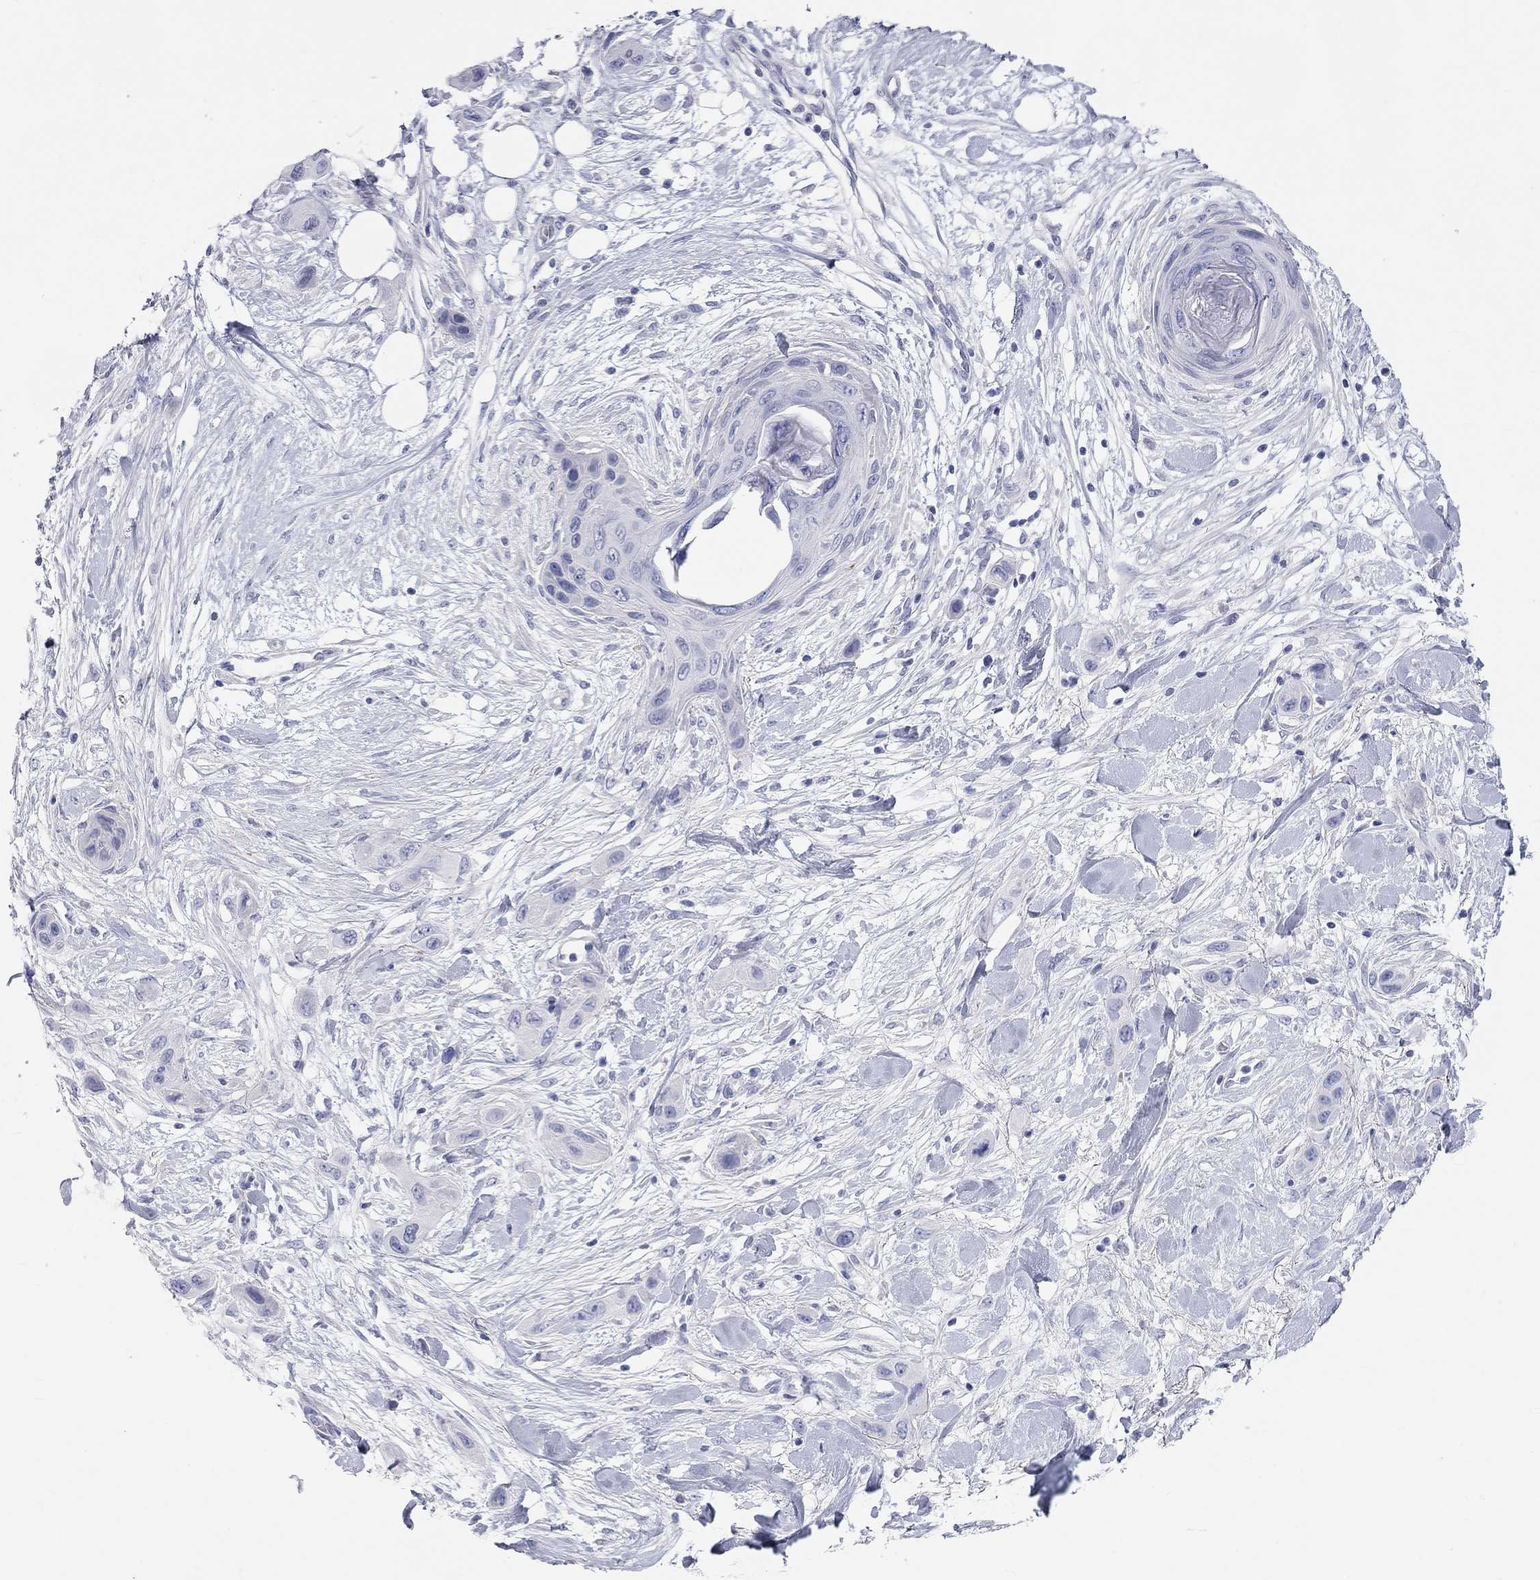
{"staining": {"intensity": "negative", "quantity": "none", "location": "none"}, "tissue": "skin cancer", "cell_type": "Tumor cells", "image_type": "cancer", "snomed": [{"axis": "morphology", "description": "Squamous cell carcinoma, NOS"}, {"axis": "topography", "description": "Skin"}], "caption": "Immunohistochemistry (IHC) image of human skin cancer stained for a protein (brown), which exhibits no staining in tumor cells.", "gene": "PCDHGC5", "patient": {"sex": "male", "age": 79}}